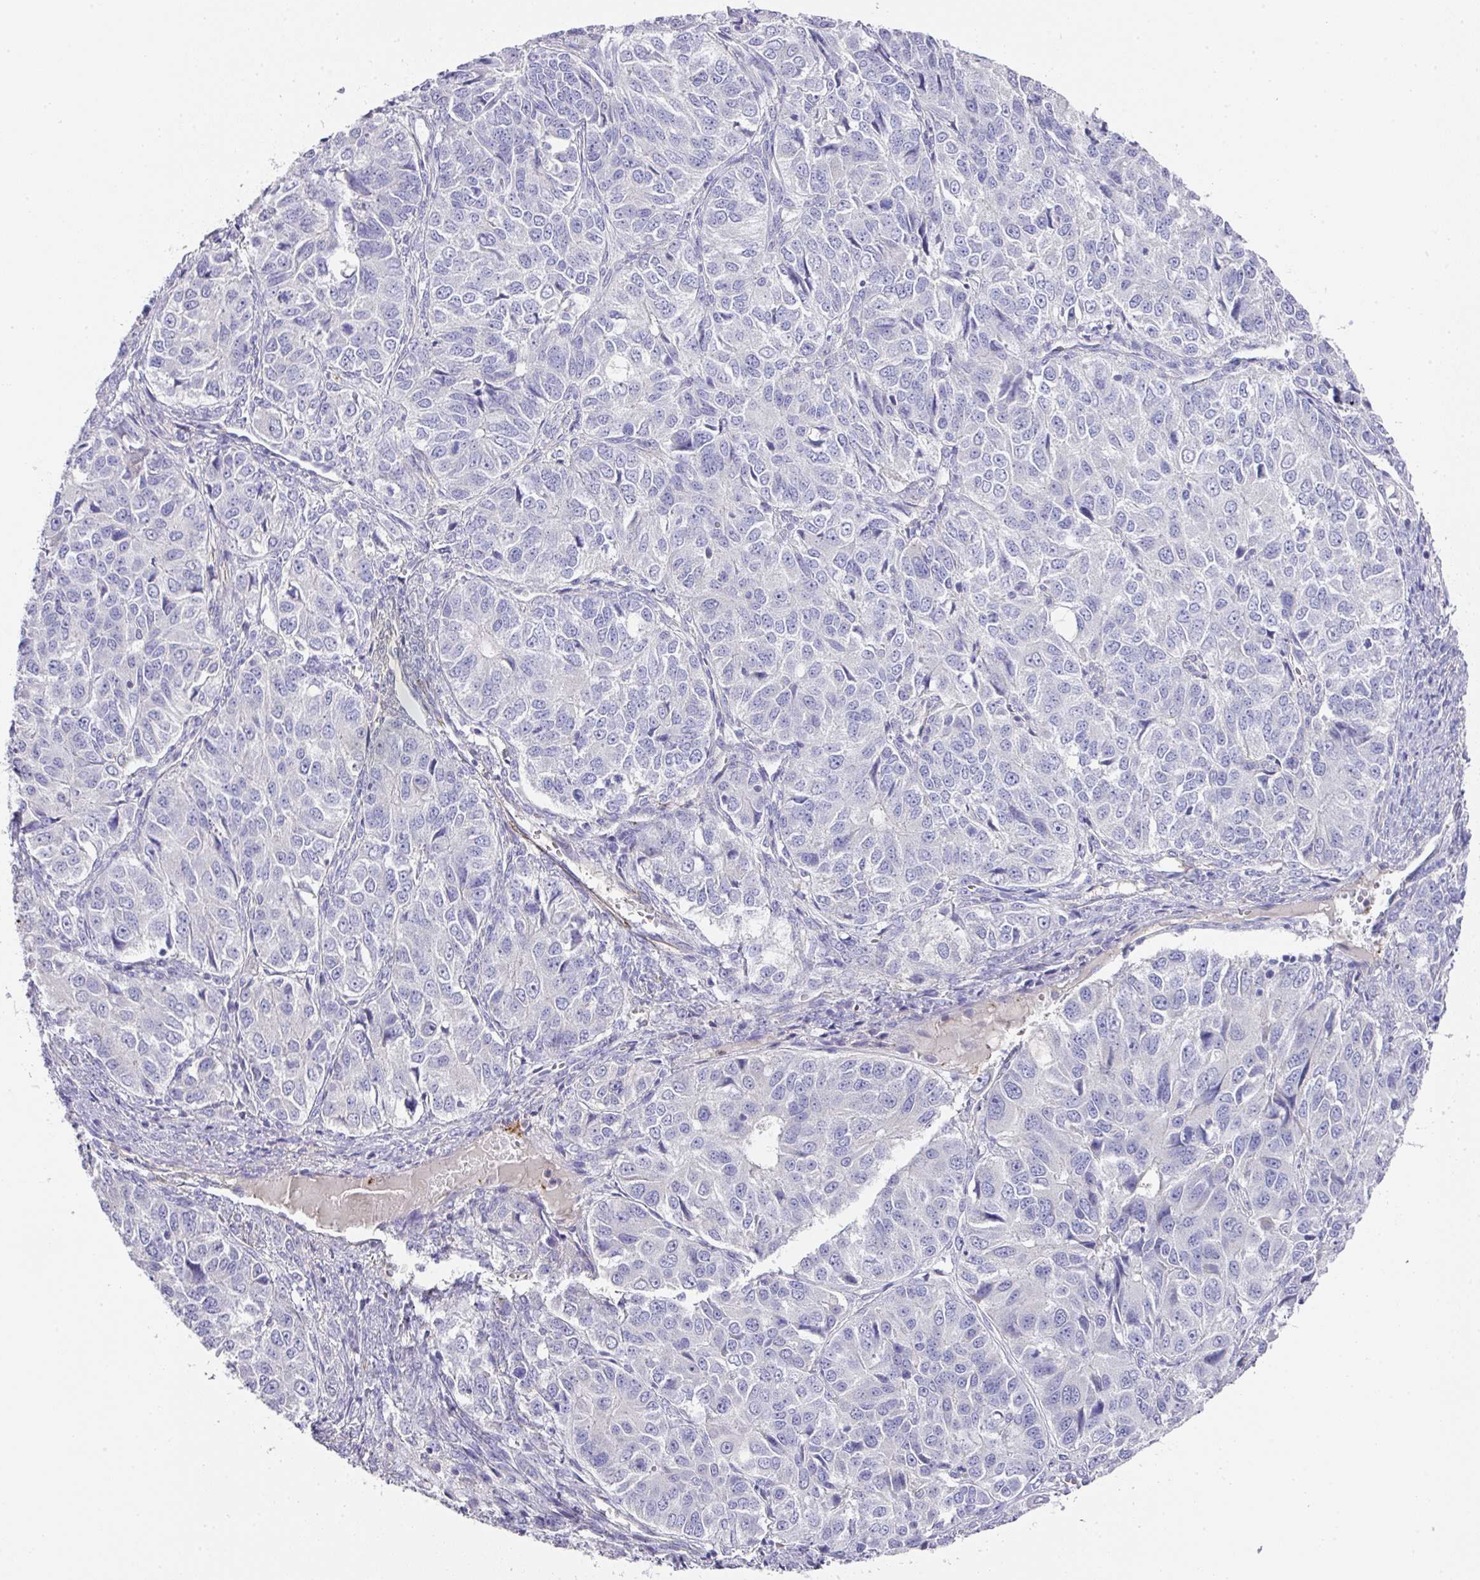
{"staining": {"intensity": "negative", "quantity": "none", "location": "none"}, "tissue": "ovarian cancer", "cell_type": "Tumor cells", "image_type": "cancer", "snomed": [{"axis": "morphology", "description": "Carcinoma, endometroid"}, {"axis": "topography", "description": "Ovary"}], "caption": "Human endometroid carcinoma (ovarian) stained for a protein using immunohistochemistry (IHC) displays no staining in tumor cells.", "gene": "TARM1", "patient": {"sex": "female", "age": 51}}